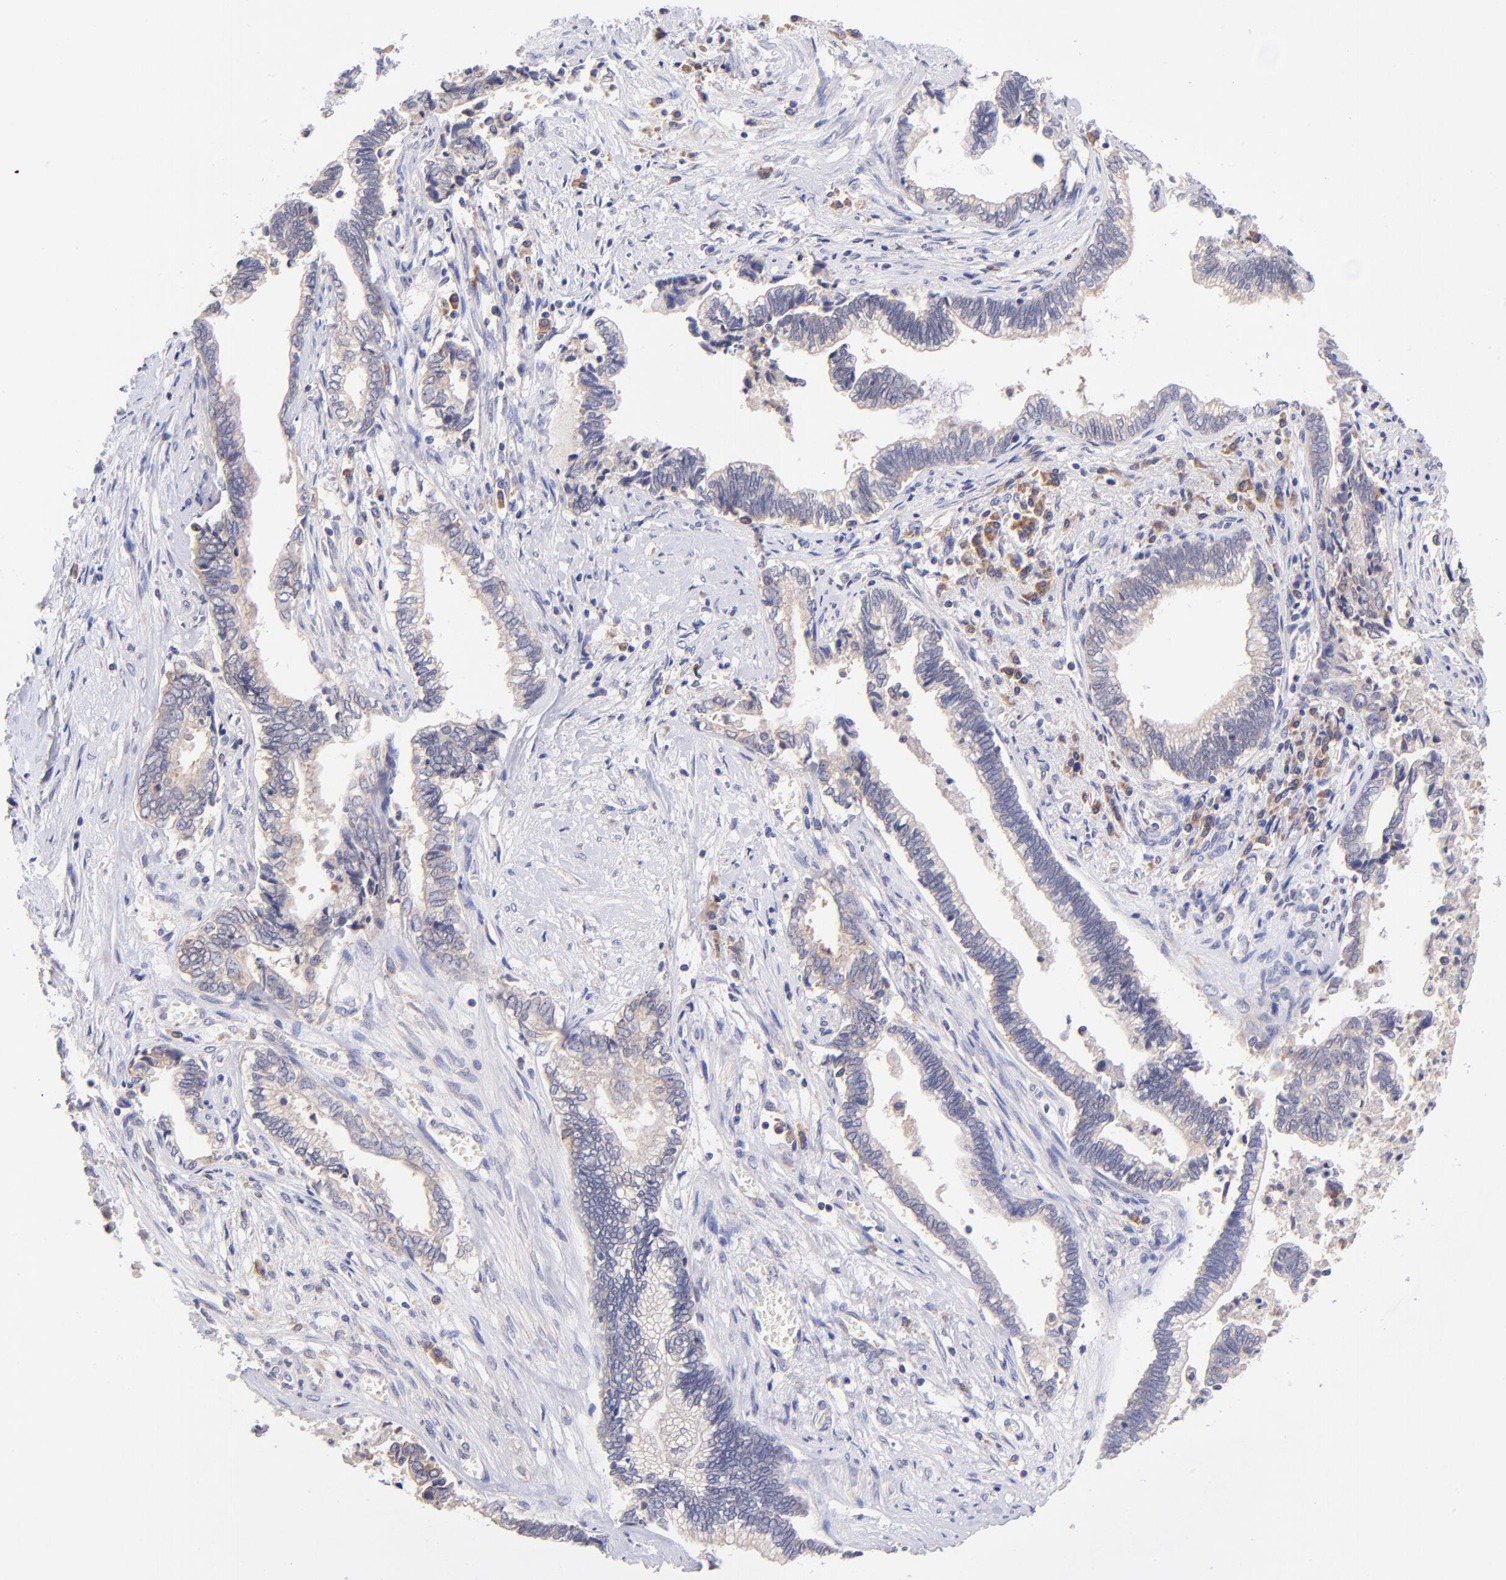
{"staining": {"intensity": "weak", "quantity": "25%-75%", "location": "cytoplasmic/membranous"}, "tissue": "liver cancer", "cell_type": "Tumor cells", "image_type": "cancer", "snomed": [{"axis": "morphology", "description": "Cholangiocarcinoma"}, {"axis": "topography", "description": "Liver"}], "caption": "Liver cholangiocarcinoma stained for a protein (brown) demonstrates weak cytoplasmic/membranous positive expression in about 25%-75% of tumor cells.", "gene": "RPL11", "patient": {"sex": "male", "age": 57}}